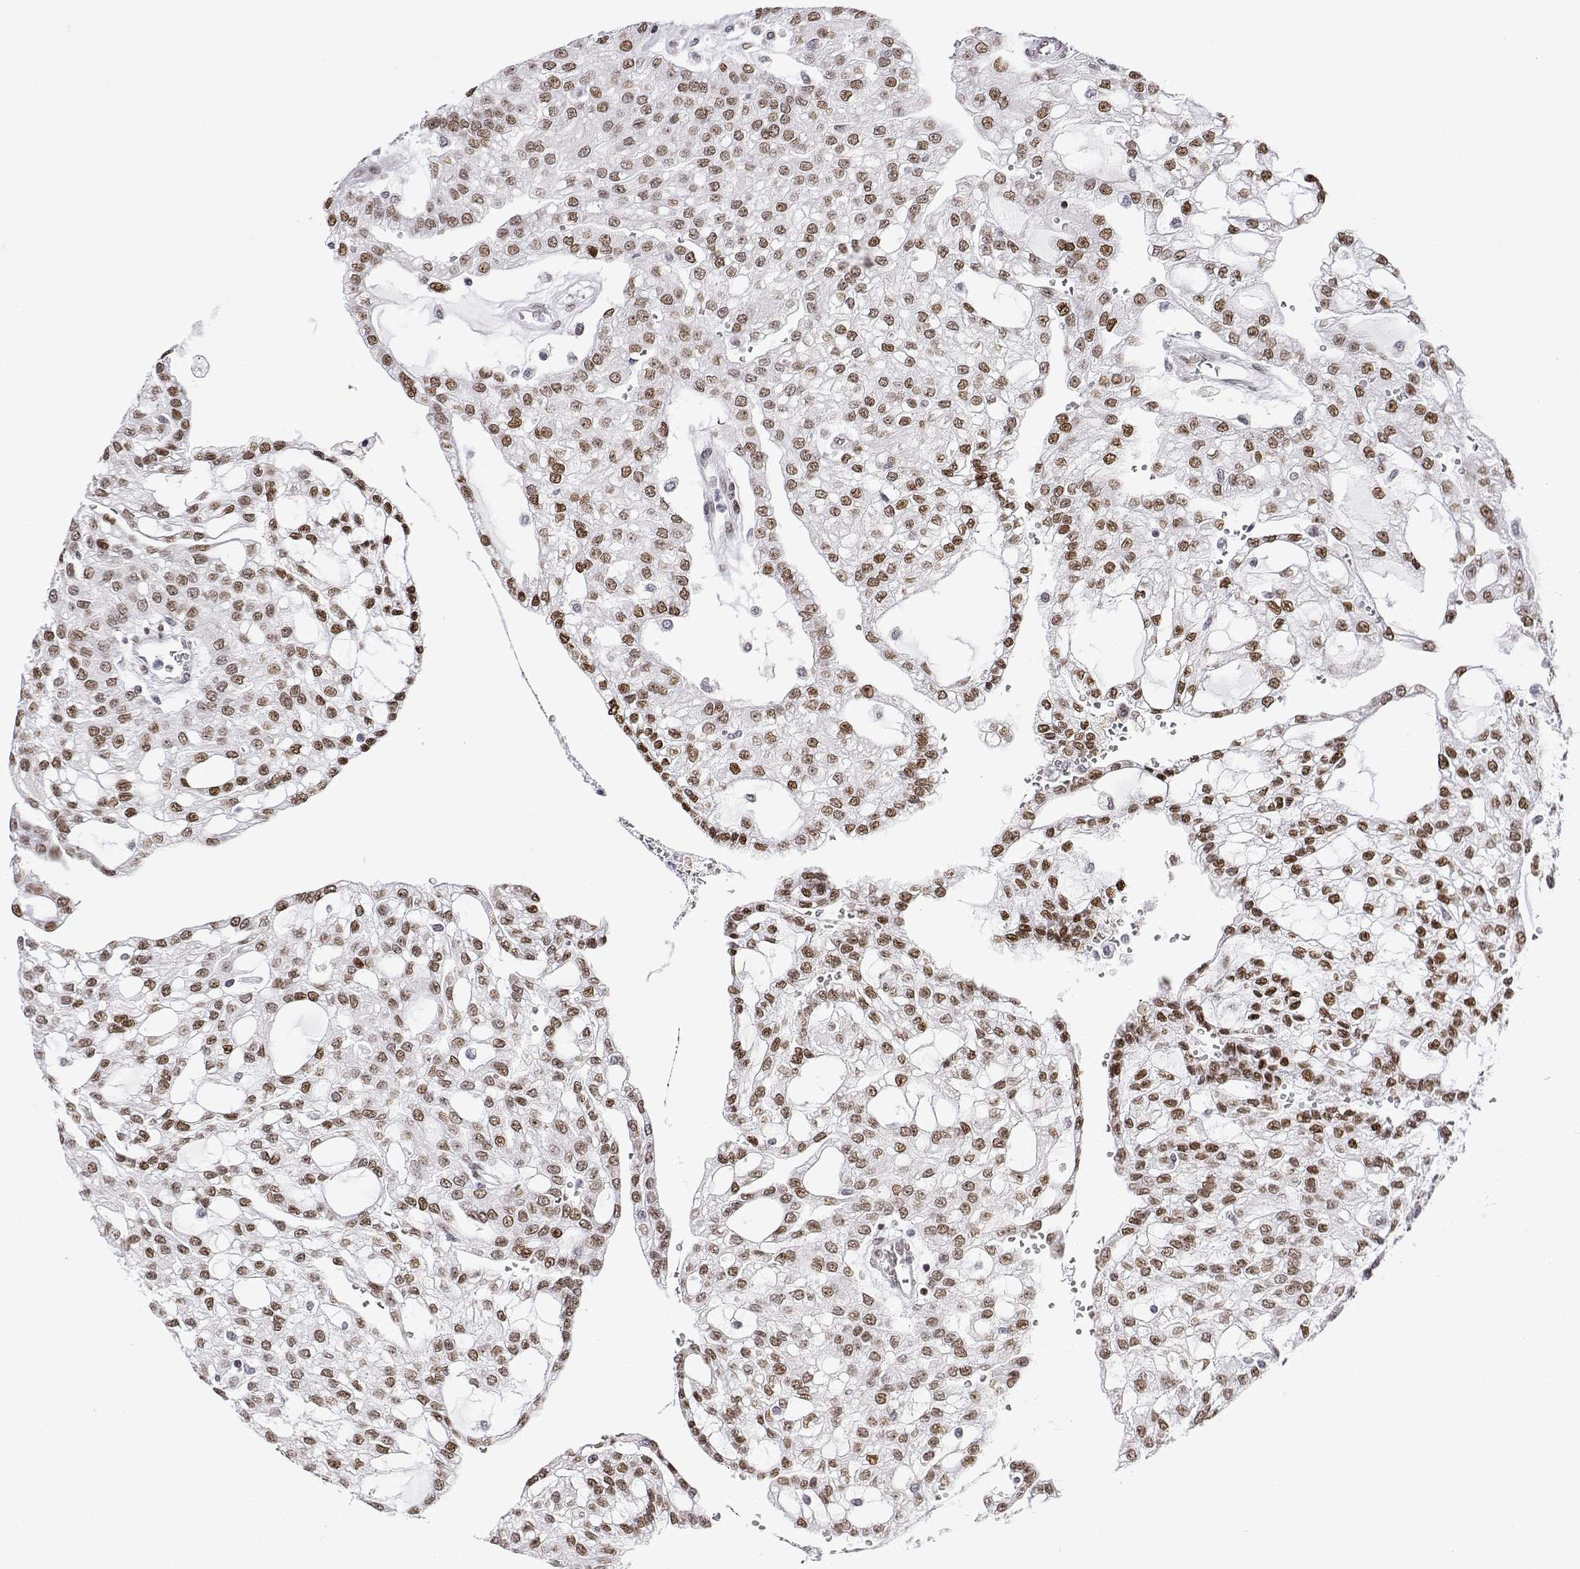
{"staining": {"intensity": "moderate", "quantity": ">75%", "location": "nuclear"}, "tissue": "renal cancer", "cell_type": "Tumor cells", "image_type": "cancer", "snomed": [{"axis": "morphology", "description": "Adenocarcinoma, NOS"}, {"axis": "topography", "description": "Kidney"}], "caption": "Protein expression analysis of renal cancer (adenocarcinoma) displays moderate nuclear positivity in about >75% of tumor cells.", "gene": "XPC", "patient": {"sex": "male", "age": 63}}